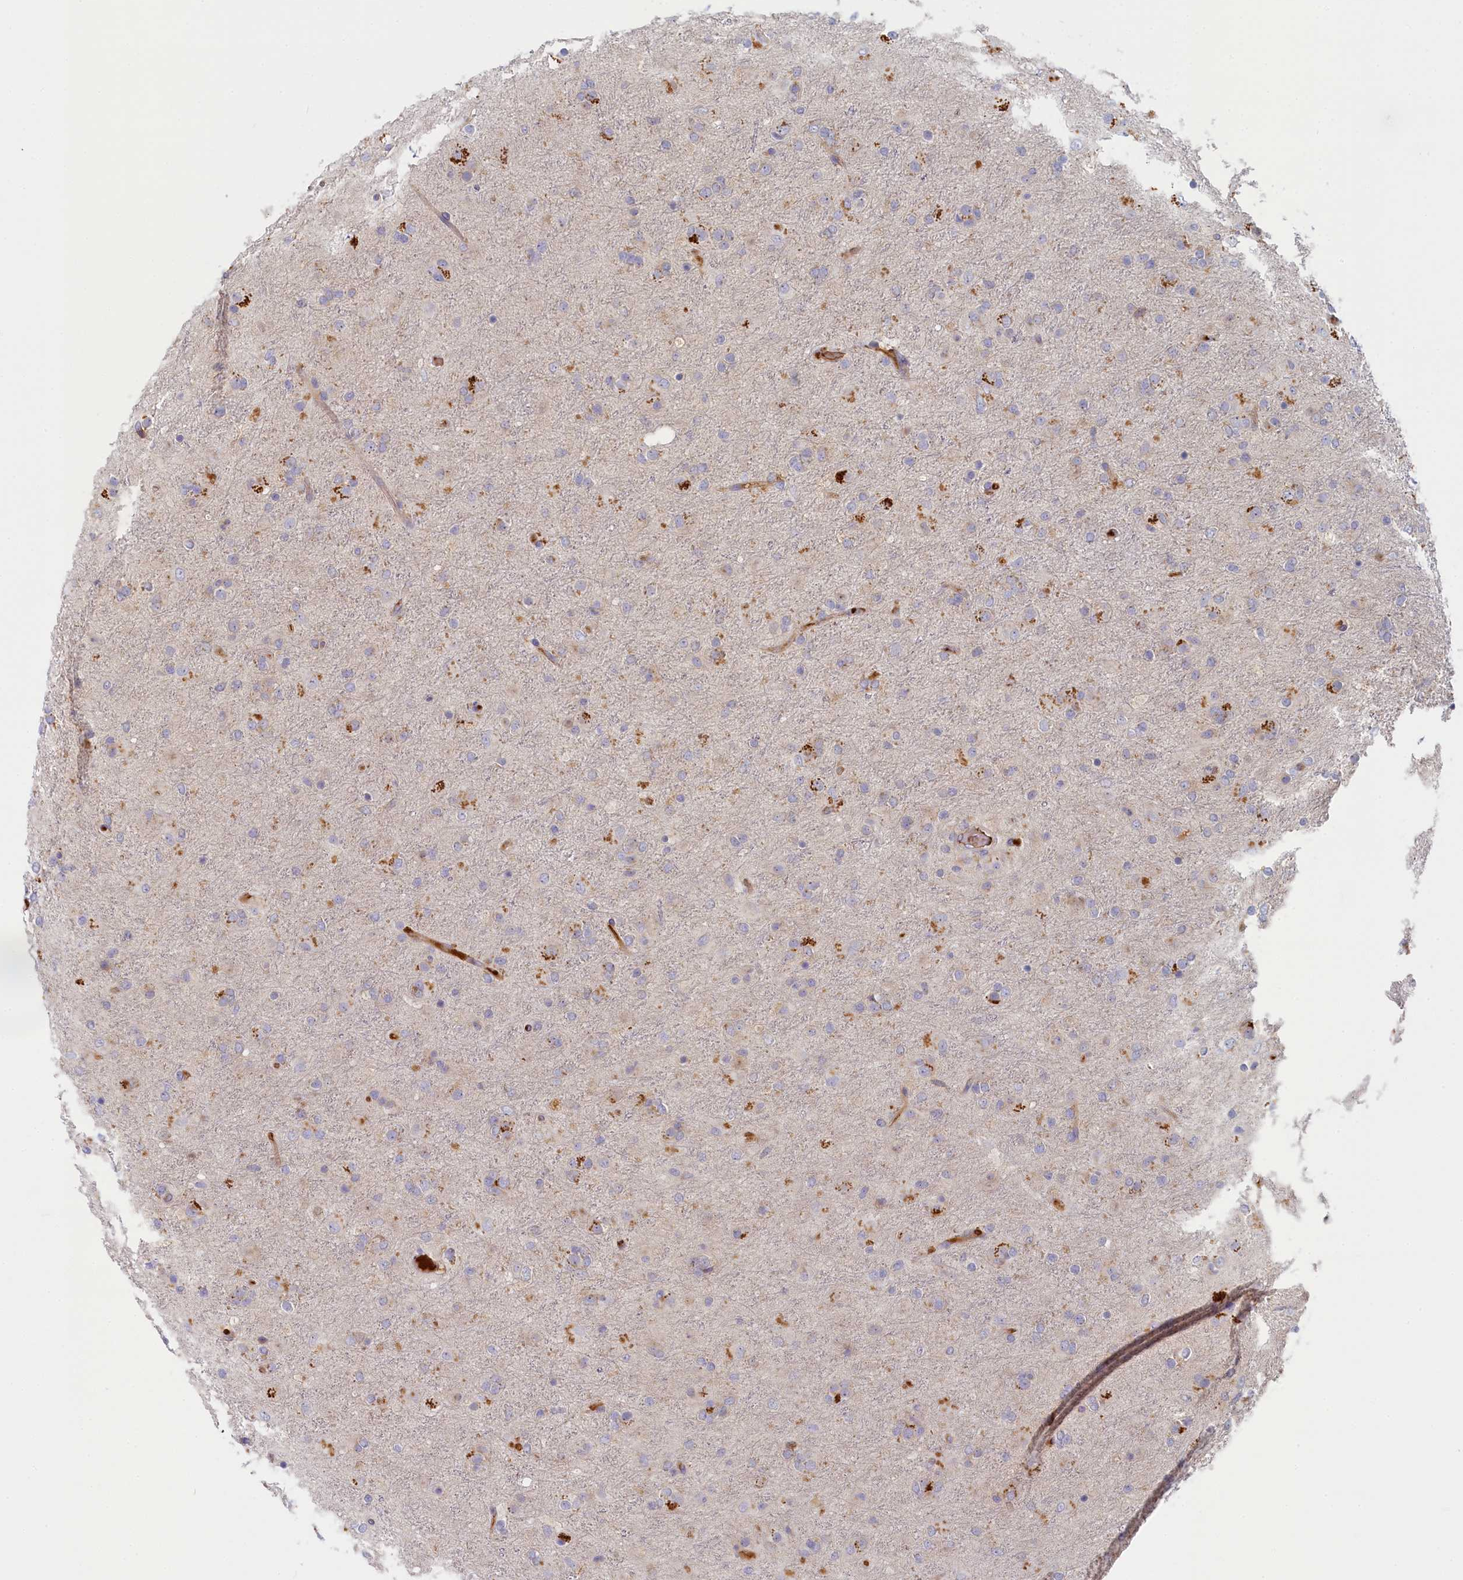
{"staining": {"intensity": "negative", "quantity": "none", "location": "none"}, "tissue": "glioma", "cell_type": "Tumor cells", "image_type": "cancer", "snomed": [{"axis": "morphology", "description": "Glioma, malignant, Low grade"}, {"axis": "topography", "description": "Brain"}], "caption": "DAB (3,3'-diaminobenzidine) immunohistochemical staining of malignant glioma (low-grade) displays no significant expression in tumor cells.", "gene": "STX16", "patient": {"sex": "male", "age": 65}}